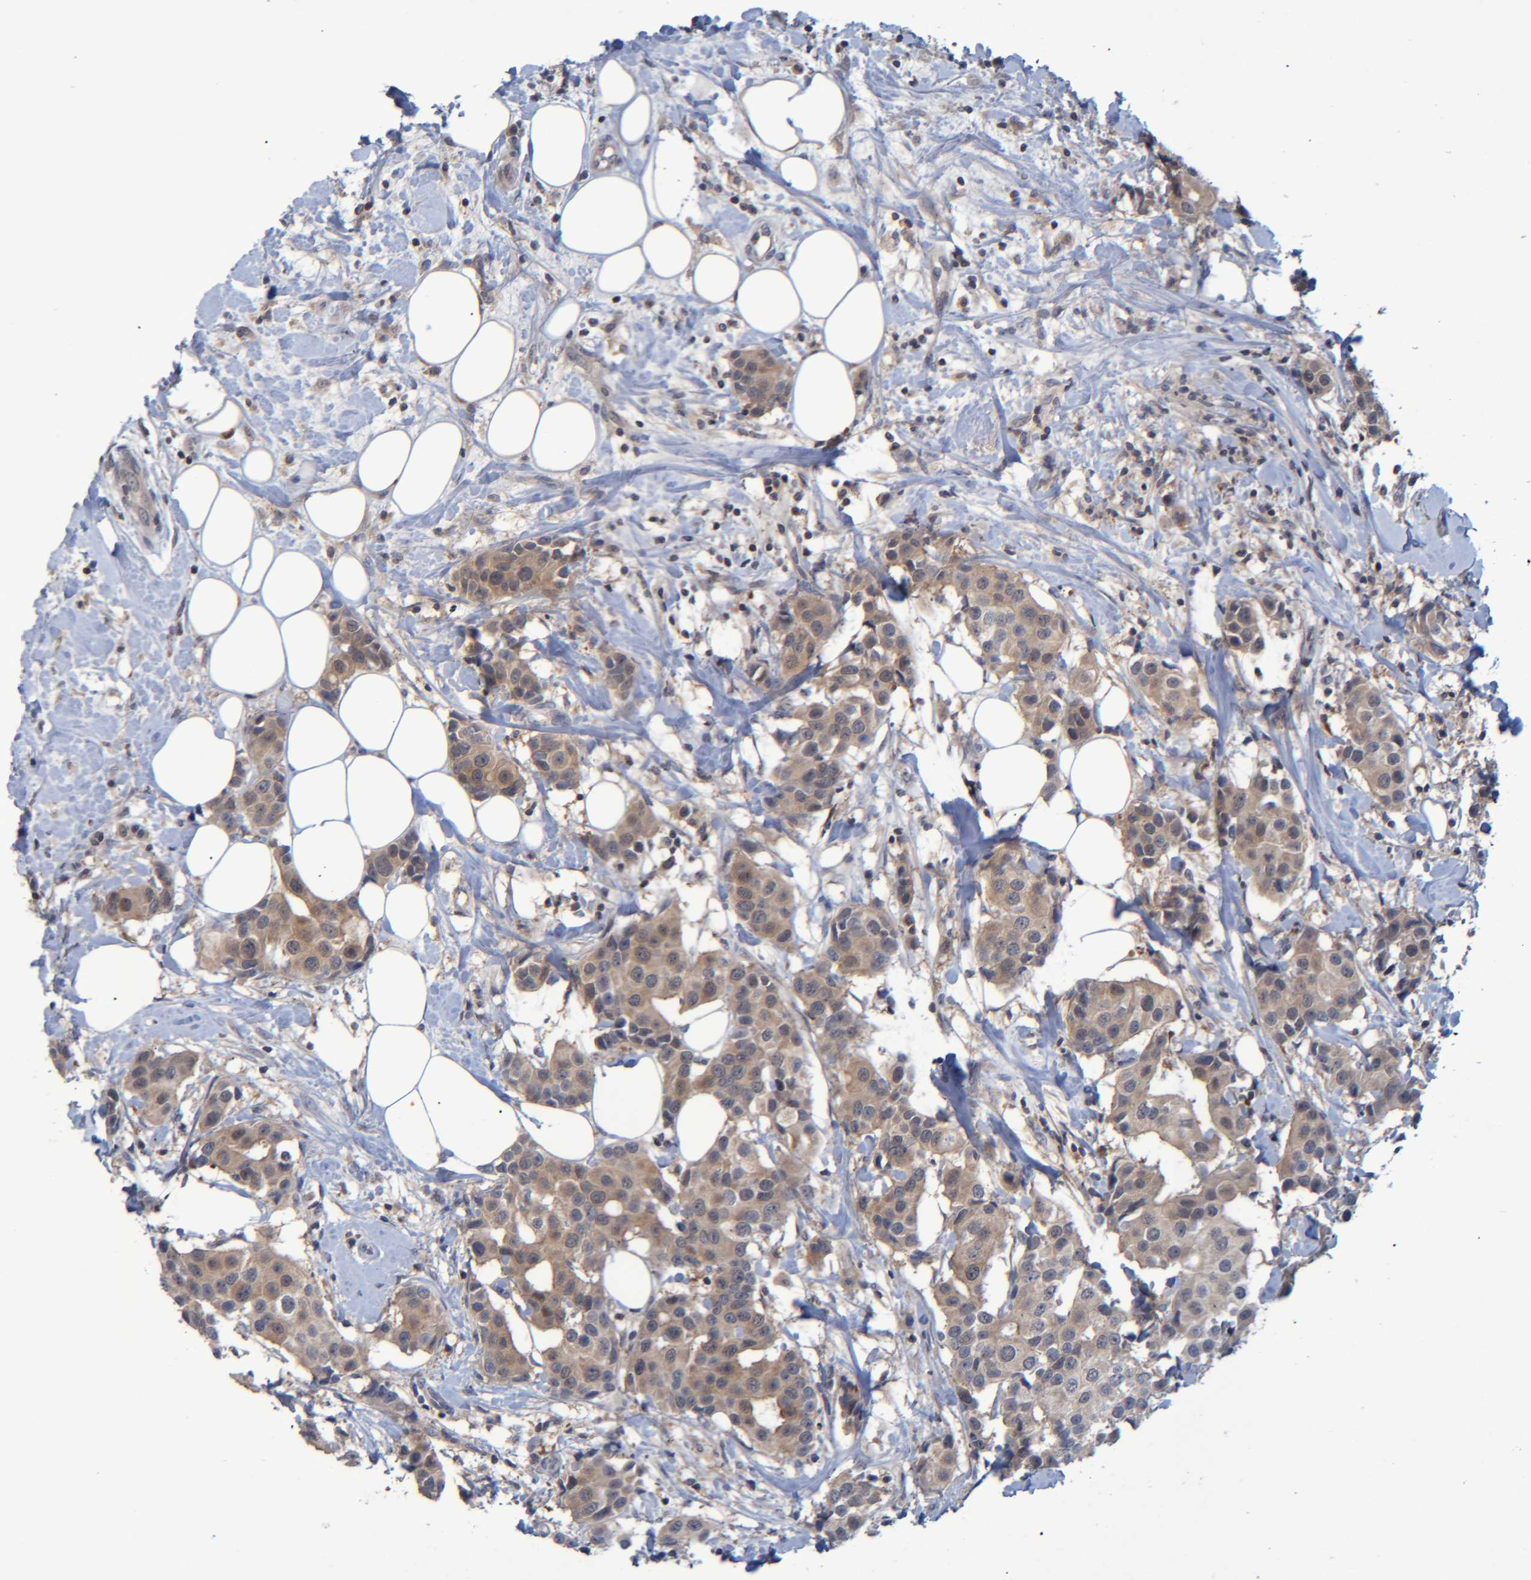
{"staining": {"intensity": "moderate", "quantity": ">75%", "location": "cytoplasmic/membranous"}, "tissue": "breast cancer", "cell_type": "Tumor cells", "image_type": "cancer", "snomed": [{"axis": "morphology", "description": "Normal tissue, NOS"}, {"axis": "morphology", "description": "Duct carcinoma"}, {"axis": "topography", "description": "Breast"}], "caption": "IHC staining of breast cancer, which demonstrates medium levels of moderate cytoplasmic/membranous positivity in about >75% of tumor cells indicating moderate cytoplasmic/membranous protein positivity. The staining was performed using DAB (brown) for protein detection and nuclei were counterstained in hematoxylin (blue).", "gene": "PCYT2", "patient": {"sex": "female", "age": 39}}